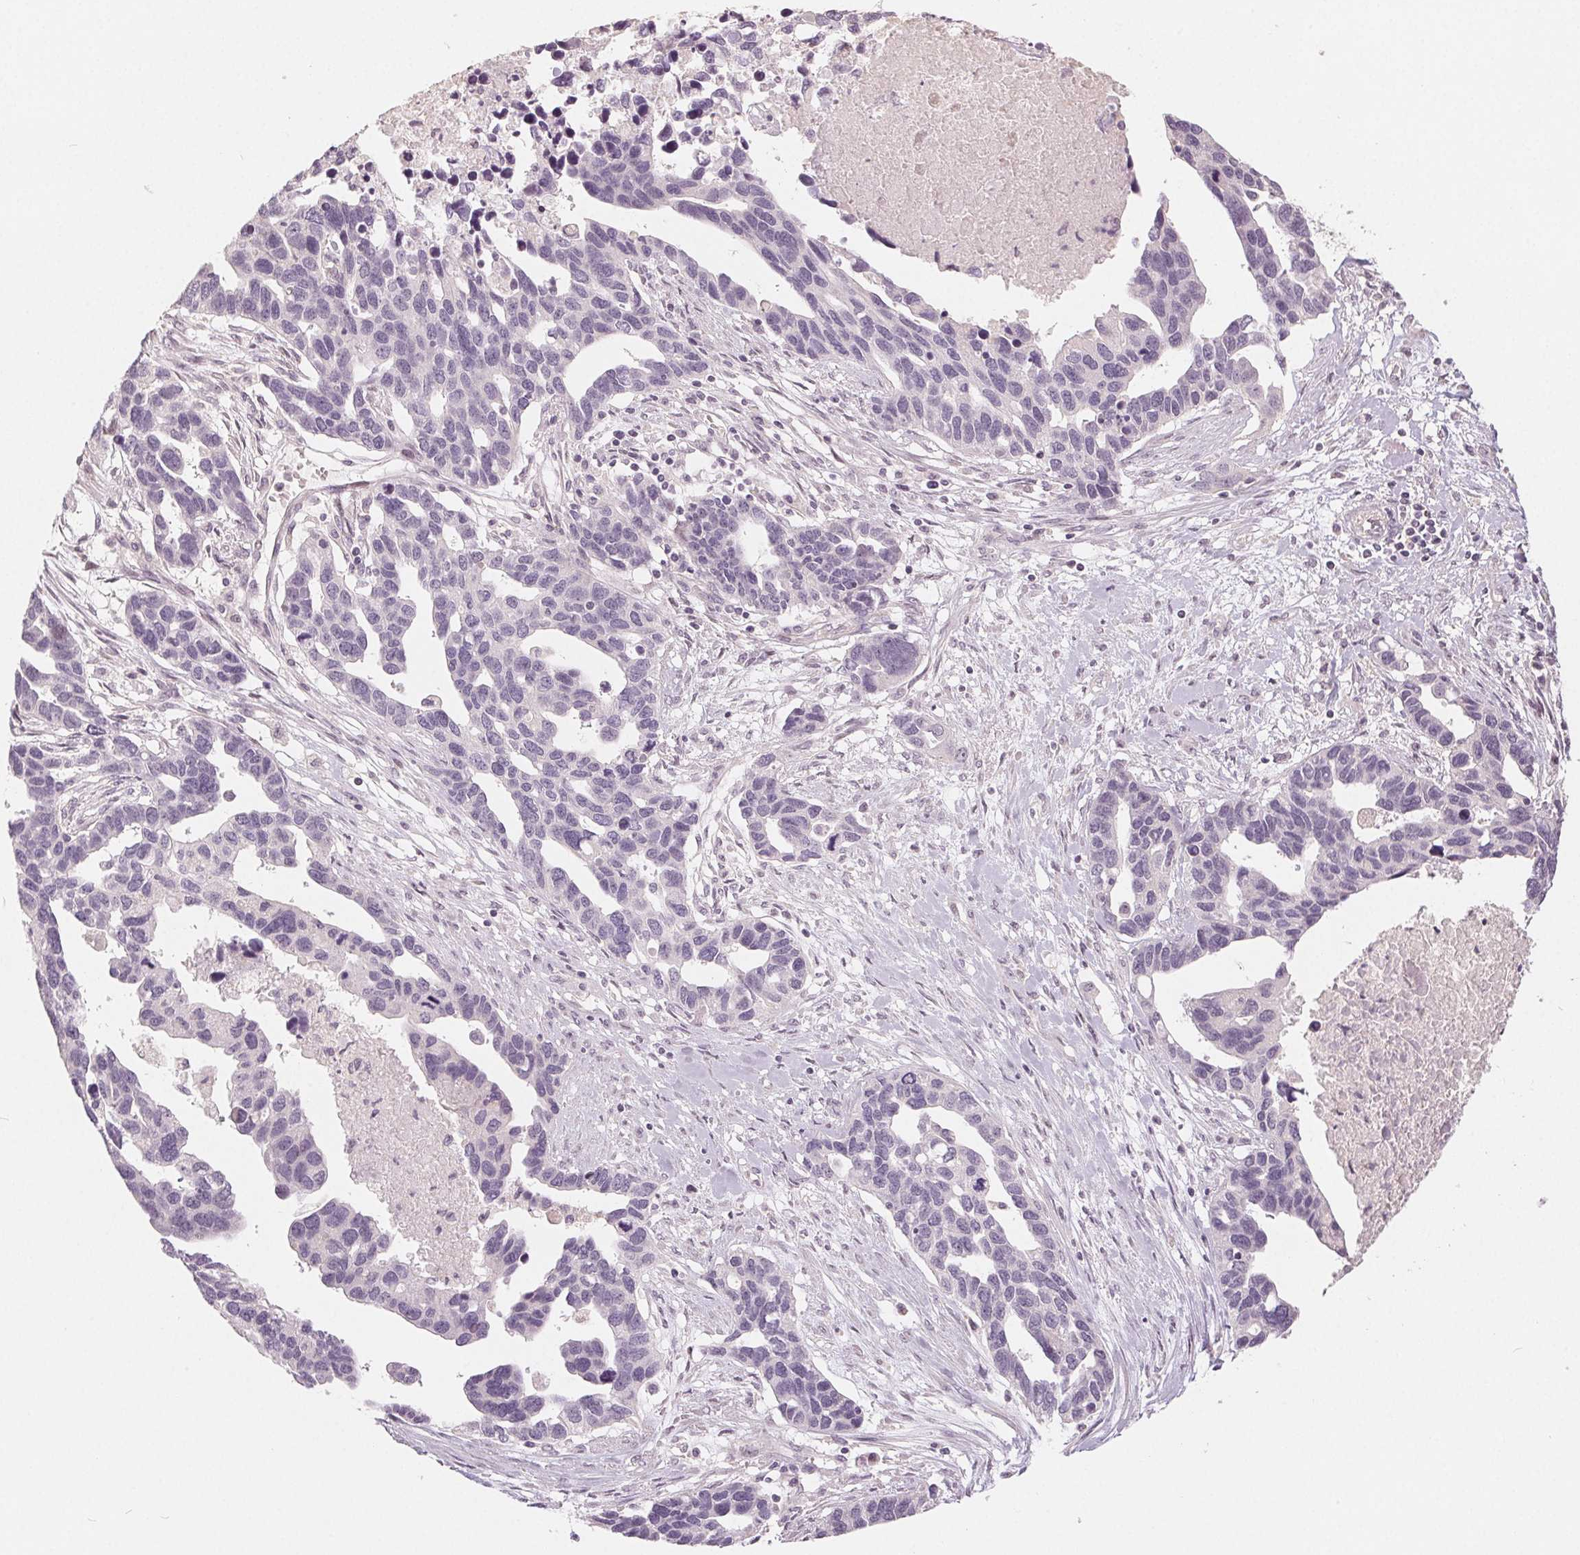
{"staining": {"intensity": "negative", "quantity": "none", "location": "none"}, "tissue": "ovarian cancer", "cell_type": "Tumor cells", "image_type": "cancer", "snomed": [{"axis": "morphology", "description": "Cystadenocarcinoma, serous, NOS"}, {"axis": "topography", "description": "Ovary"}], "caption": "Immunohistochemistry of human ovarian serous cystadenocarcinoma shows no positivity in tumor cells.", "gene": "ZBBX", "patient": {"sex": "female", "age": 54}}